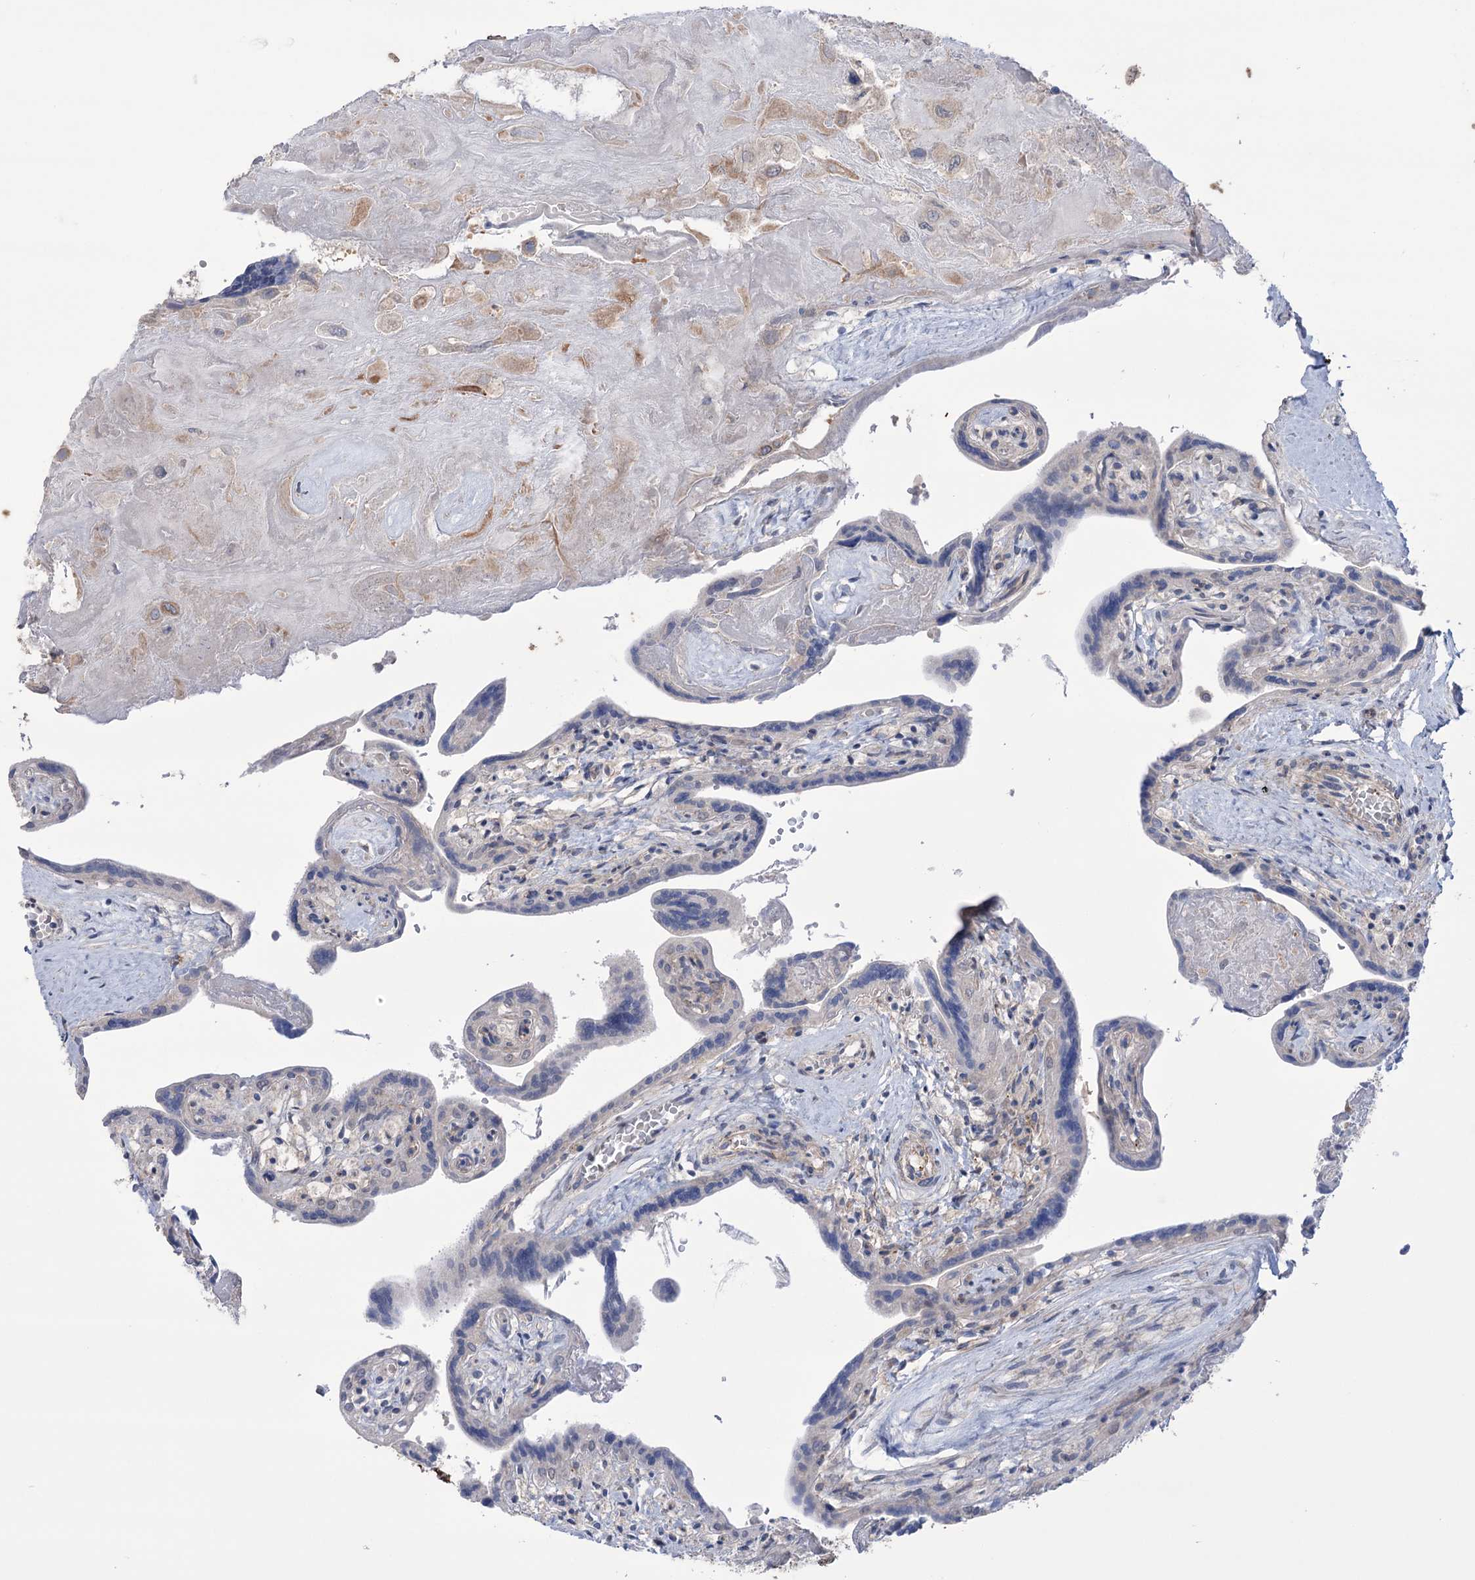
{"staining": {"intensity": "weak", "quantity": "25%-75%", "location": "cytoplasmic/membranous"}, "tissue": "placenta", "cell_type": "Decidual cells", "image_type": "normal", "snomed": [{"axis": "morphology", "description": "Normal tissue, NOS"}, {"axis": "topography", "description": "Placenta"}], "caption": "Protein expression analysis of unremarkable placenta displays weak cytoplasmic/membranous expression in approximately 25%-75% of decidual cells.", "gene": "TRIM71", "patient": {"sex": "female", "age": 37}}